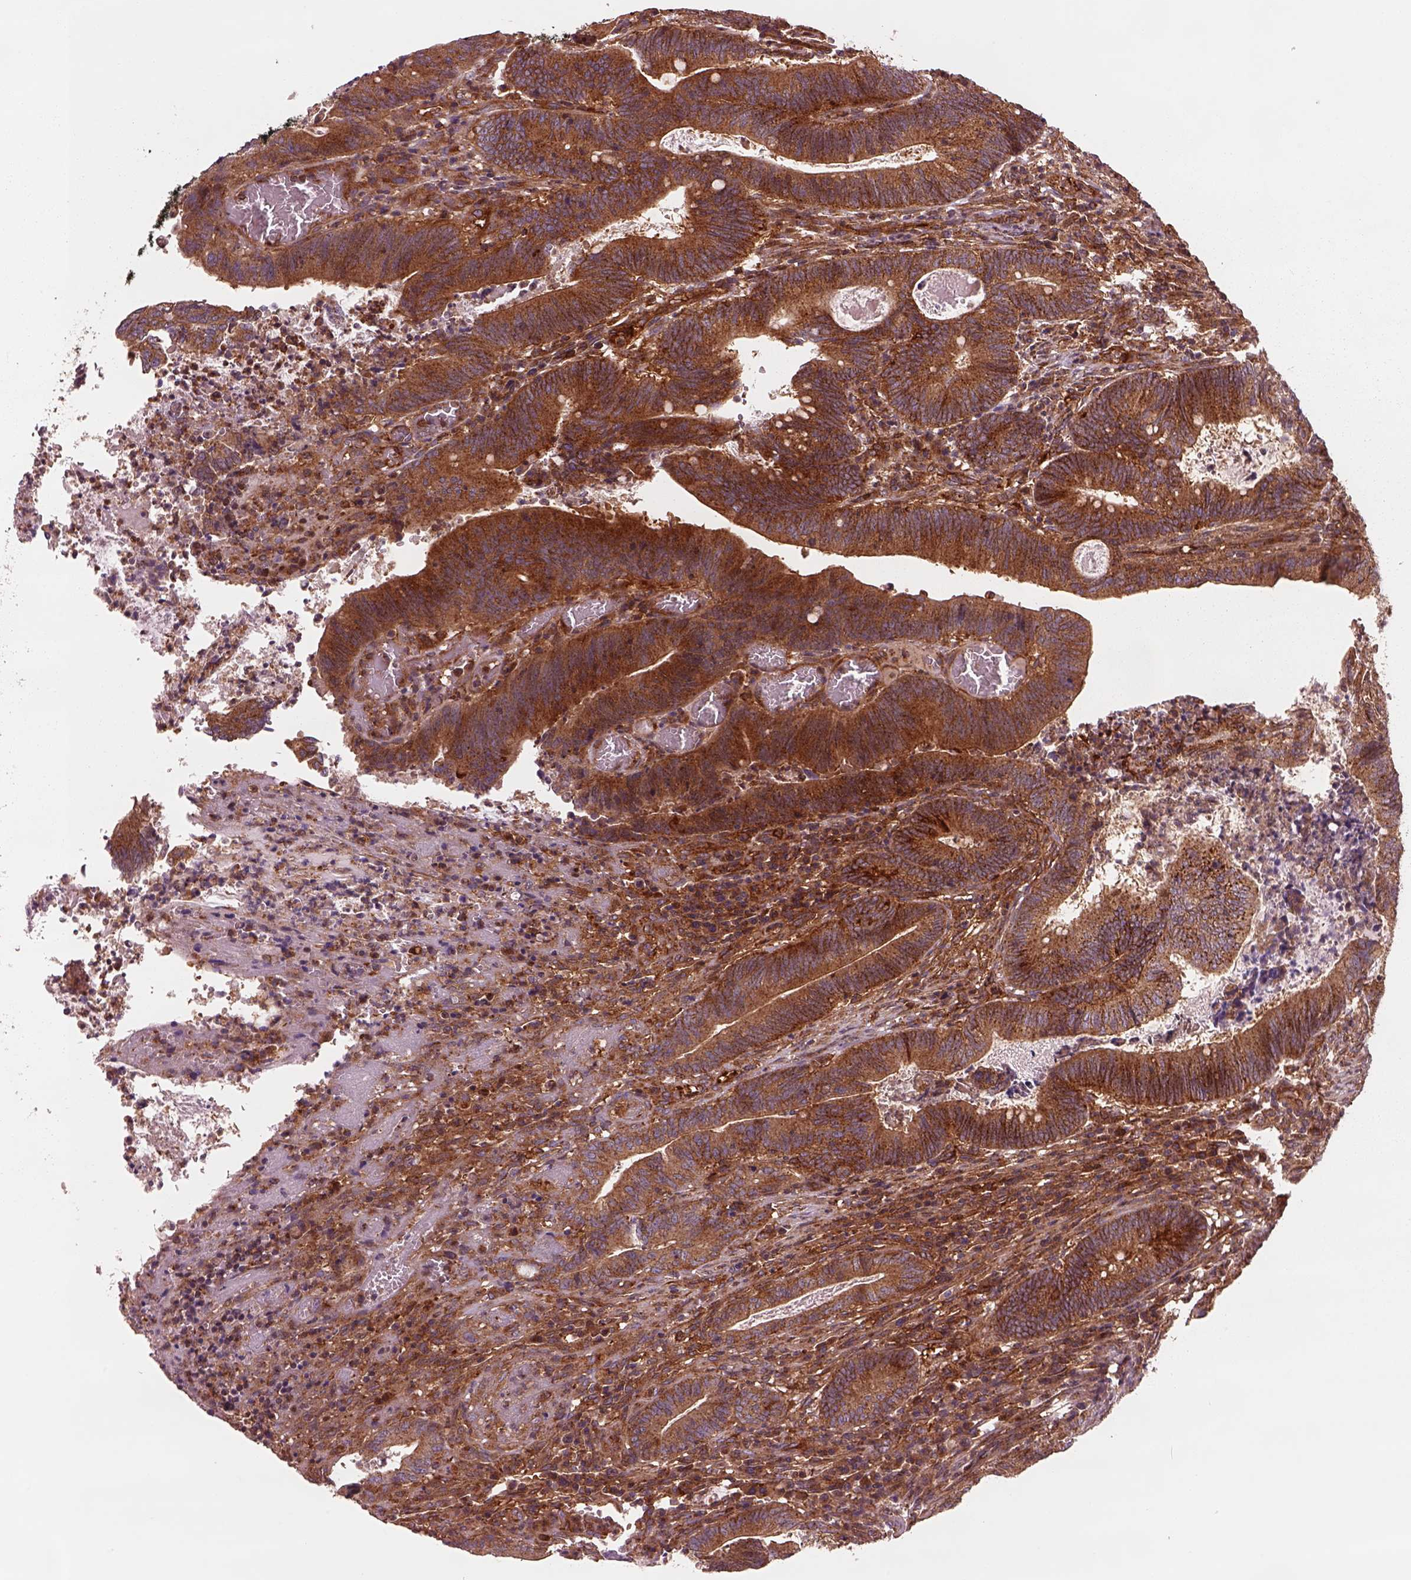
{"staining": {"intensity": "strong", "quantity": ">75%", "location": "cytoplasmic/membranous"}, "tissue": "colorectal cancer", "cell_type": "Tumor cells", "image_type": "cancer", "snomed": [{"axis": "morphology", "description": "Adenocarcinoma, NOS"}, {"axis": "topography", "description": "Colon"}], "caption": "This image displays colorectal cancer stained with immunohistochemistry to label a protein in brown. The cytoplasmic/membranous of tumor cells show strong positivity for the protein. Nuclei are counter-stained blue.", "gene": "WASHC2A", "patient": {"sex": "female", "age": 70}}